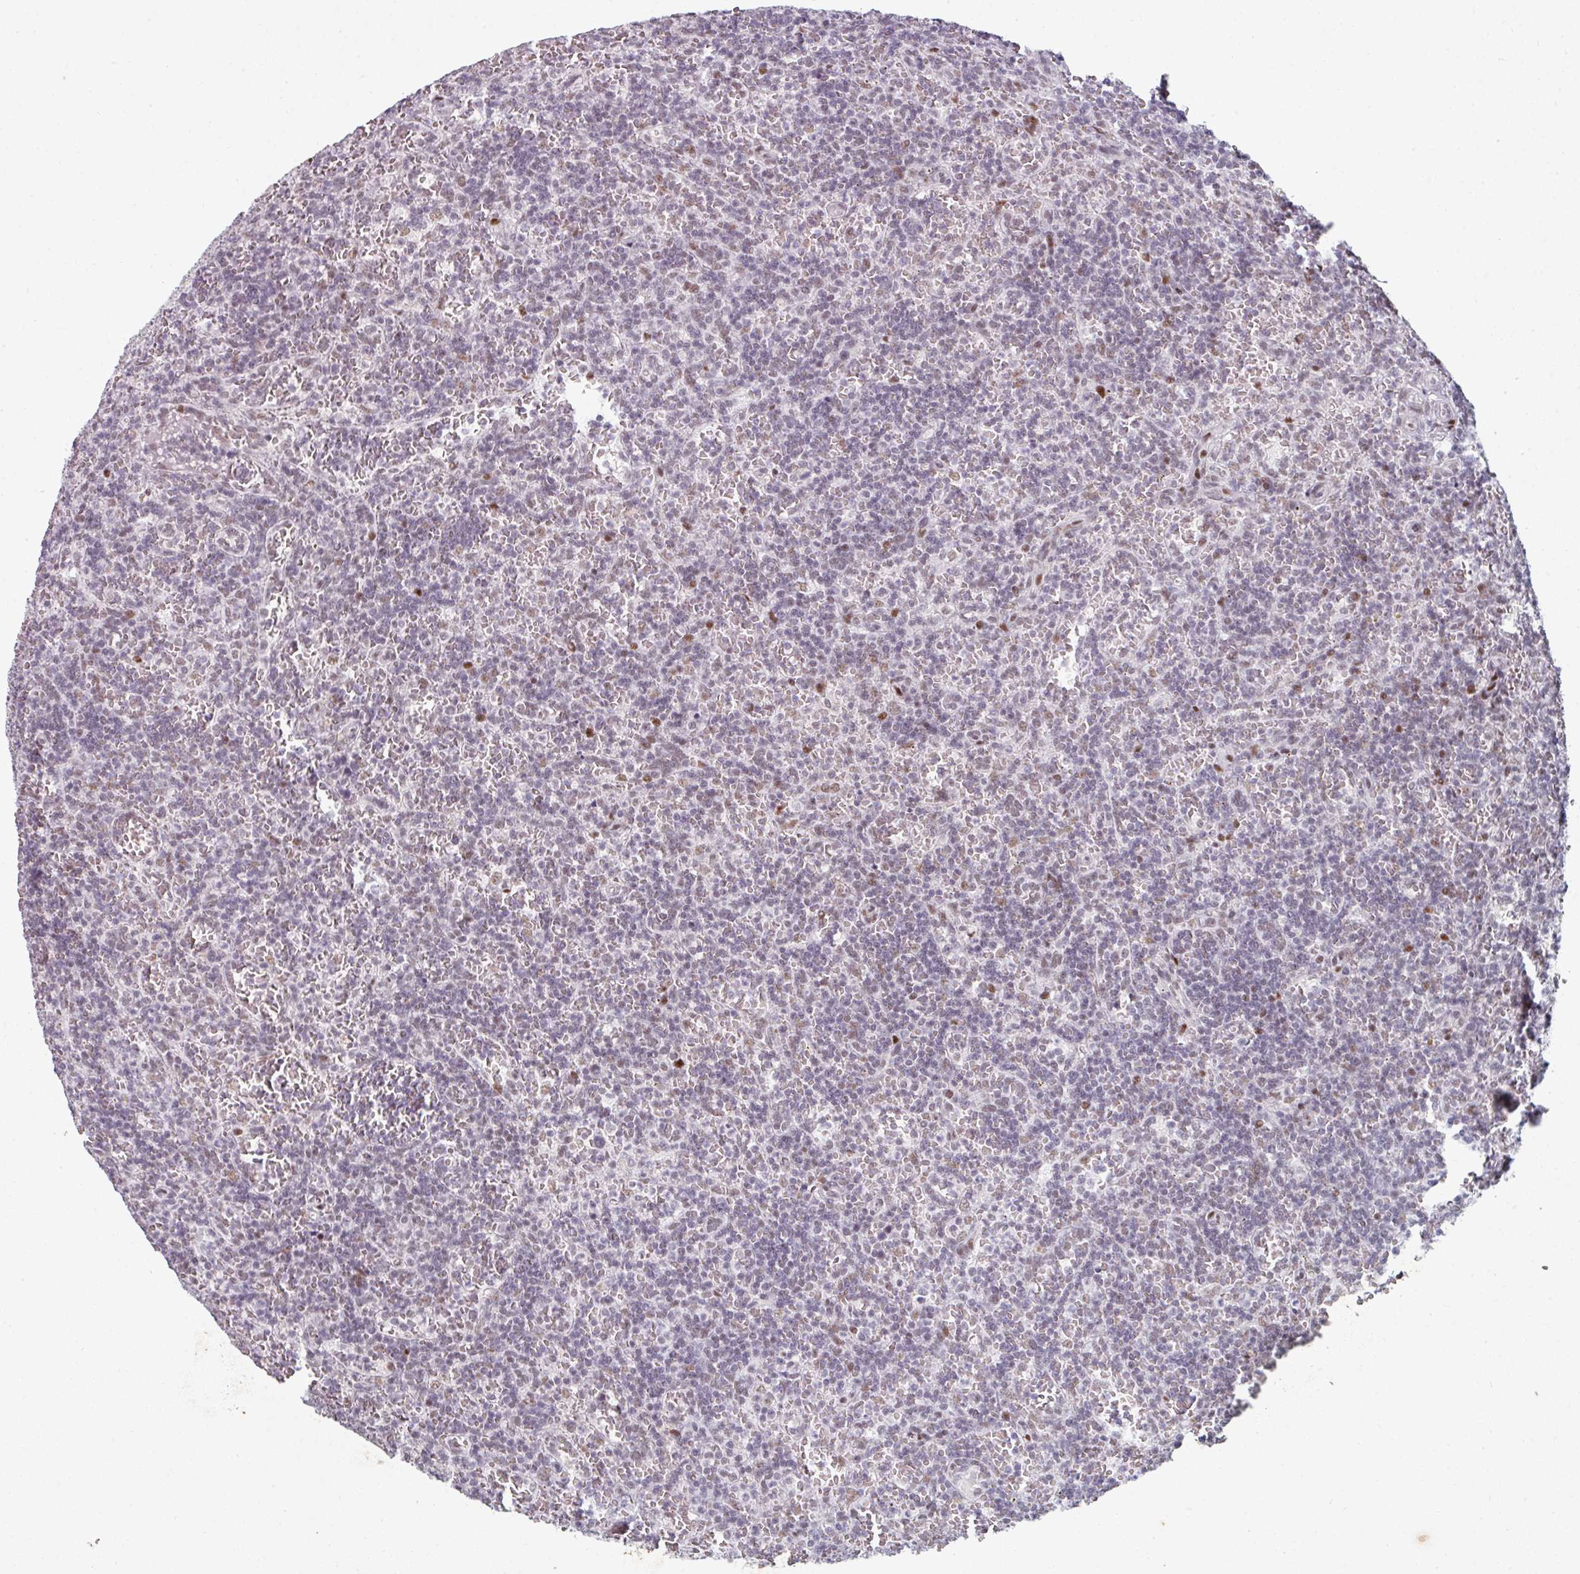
{"staining": {"intensity": "weak", "quantity": "25%-75%", "location": "nuclear"}, "tissue": "lymphoma", "cell_type": "Tumor cells", "image_type": "cancer", "snomed": [{"axis": "morphology", "description": "Malignant lymphoma, non-Hodgkin's type, Low grade"}, {"axis": "topography", "description": "Spleen"}], "caption": "Immunohistochemical staining of human lymphoma exhibits low levels of weak nuclear protein staining in approximately 25%-75% of tumor cells. (IHC, brightfield microscopy, high magnification).", "gene": "SF3B5", "patient": {"sex": "male", "age": 73}}